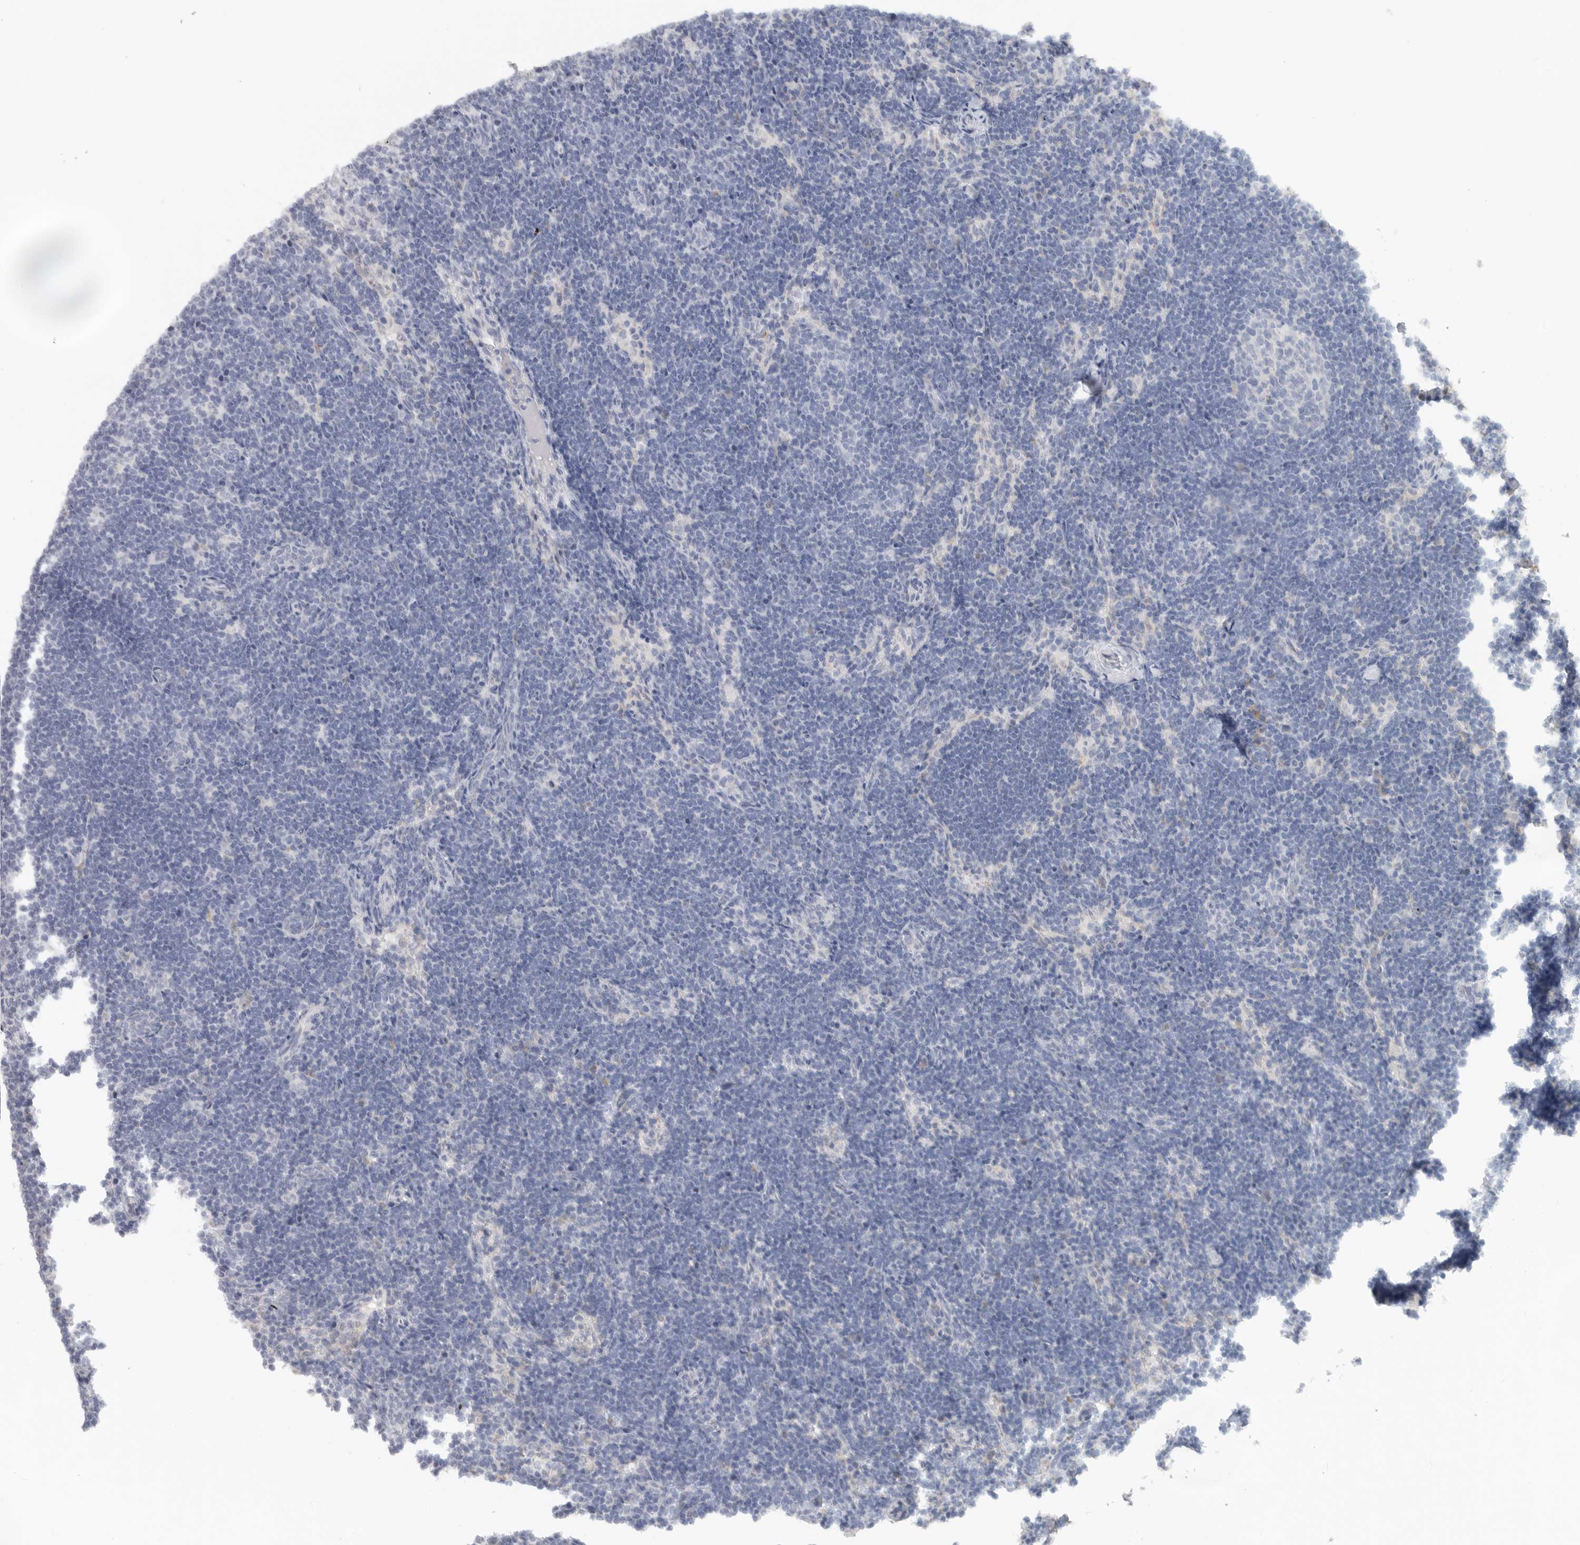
{"staining": {"intensity": "negative", "quantity": "none", "location": "none"}, "tissue": "lymph node", "cell_type": "Germinal center cells", "image_type": "normal", "snomed": [{"axis": "morphology", "description": "Normal tissue, NOS"}, {"axis": "topography", "description": "Lymph node"}], "caption": "Immunohistochemistry of benign lymph node demonstrates no positivity in germinal center cells. Brightfield microscopy of immunohistochemistry stained with DAB (brown) and hematoxylin (blue), captured at high magnification.", "gene": "PAM", "patient": {"sex": "female", "age": 22}}